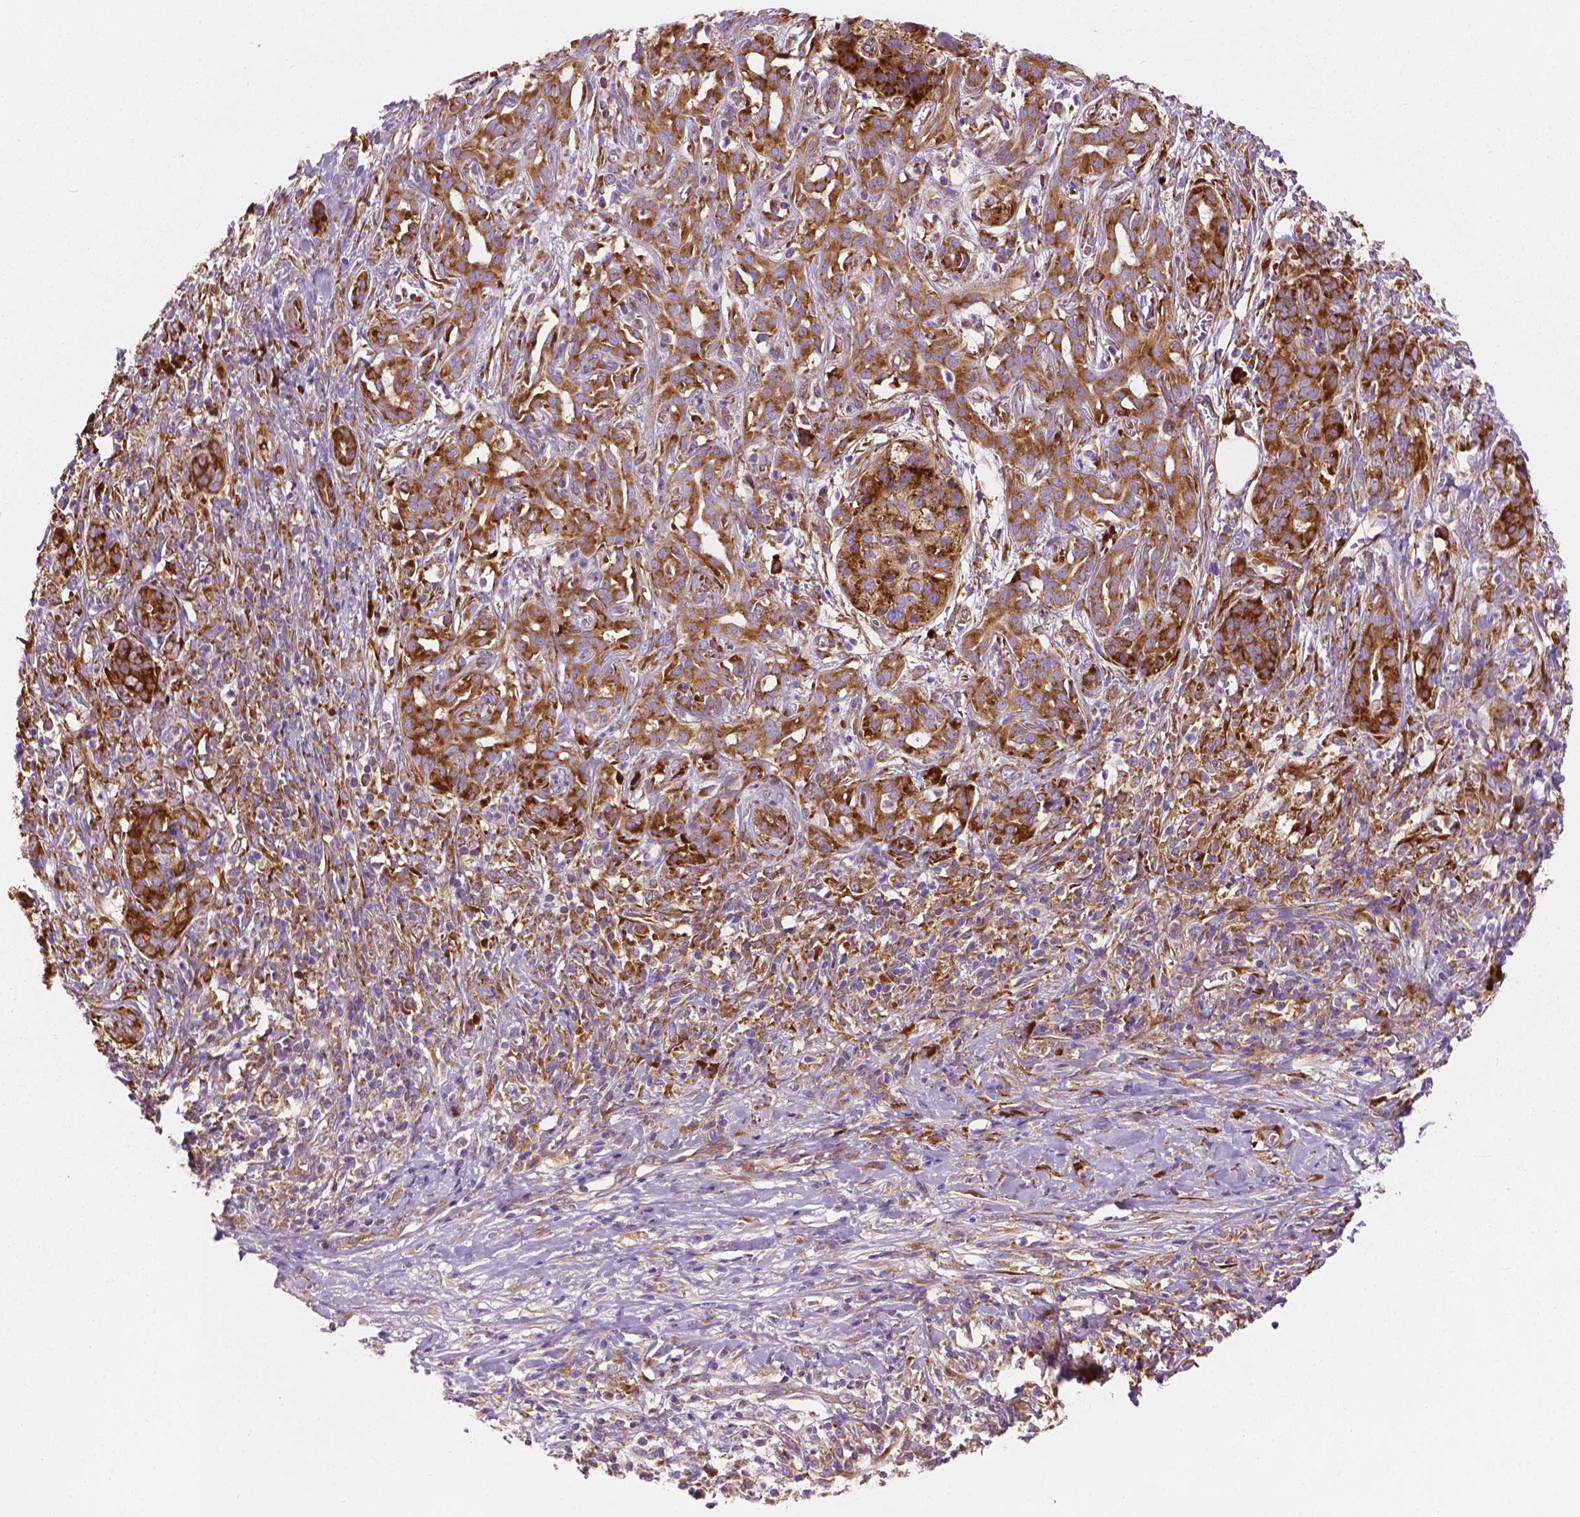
{"staining": {"intensity": "moderate", "quantity": ">75%", "location": "cytoplasmic/membranous"}, "tissue": "pancreatic cancer", "cell_type": "Tumor cells", "image_type": "cancer", "snomed": [{"axis": "morphology", "description": "Adenocarcinoma, NOS"}, {"axis": "topography", "description": "Pancreas"}], "caption": "Immunohistochemistry (IHC) micrograph of human pancreatic cancer stained for a protein (brown), which reveals medium levels of moderate cytoplasmic/membranous staining in about >75% of tumor cells.", "gene": "RPL37A", "patient": {"sex": "male", "age": 61}}